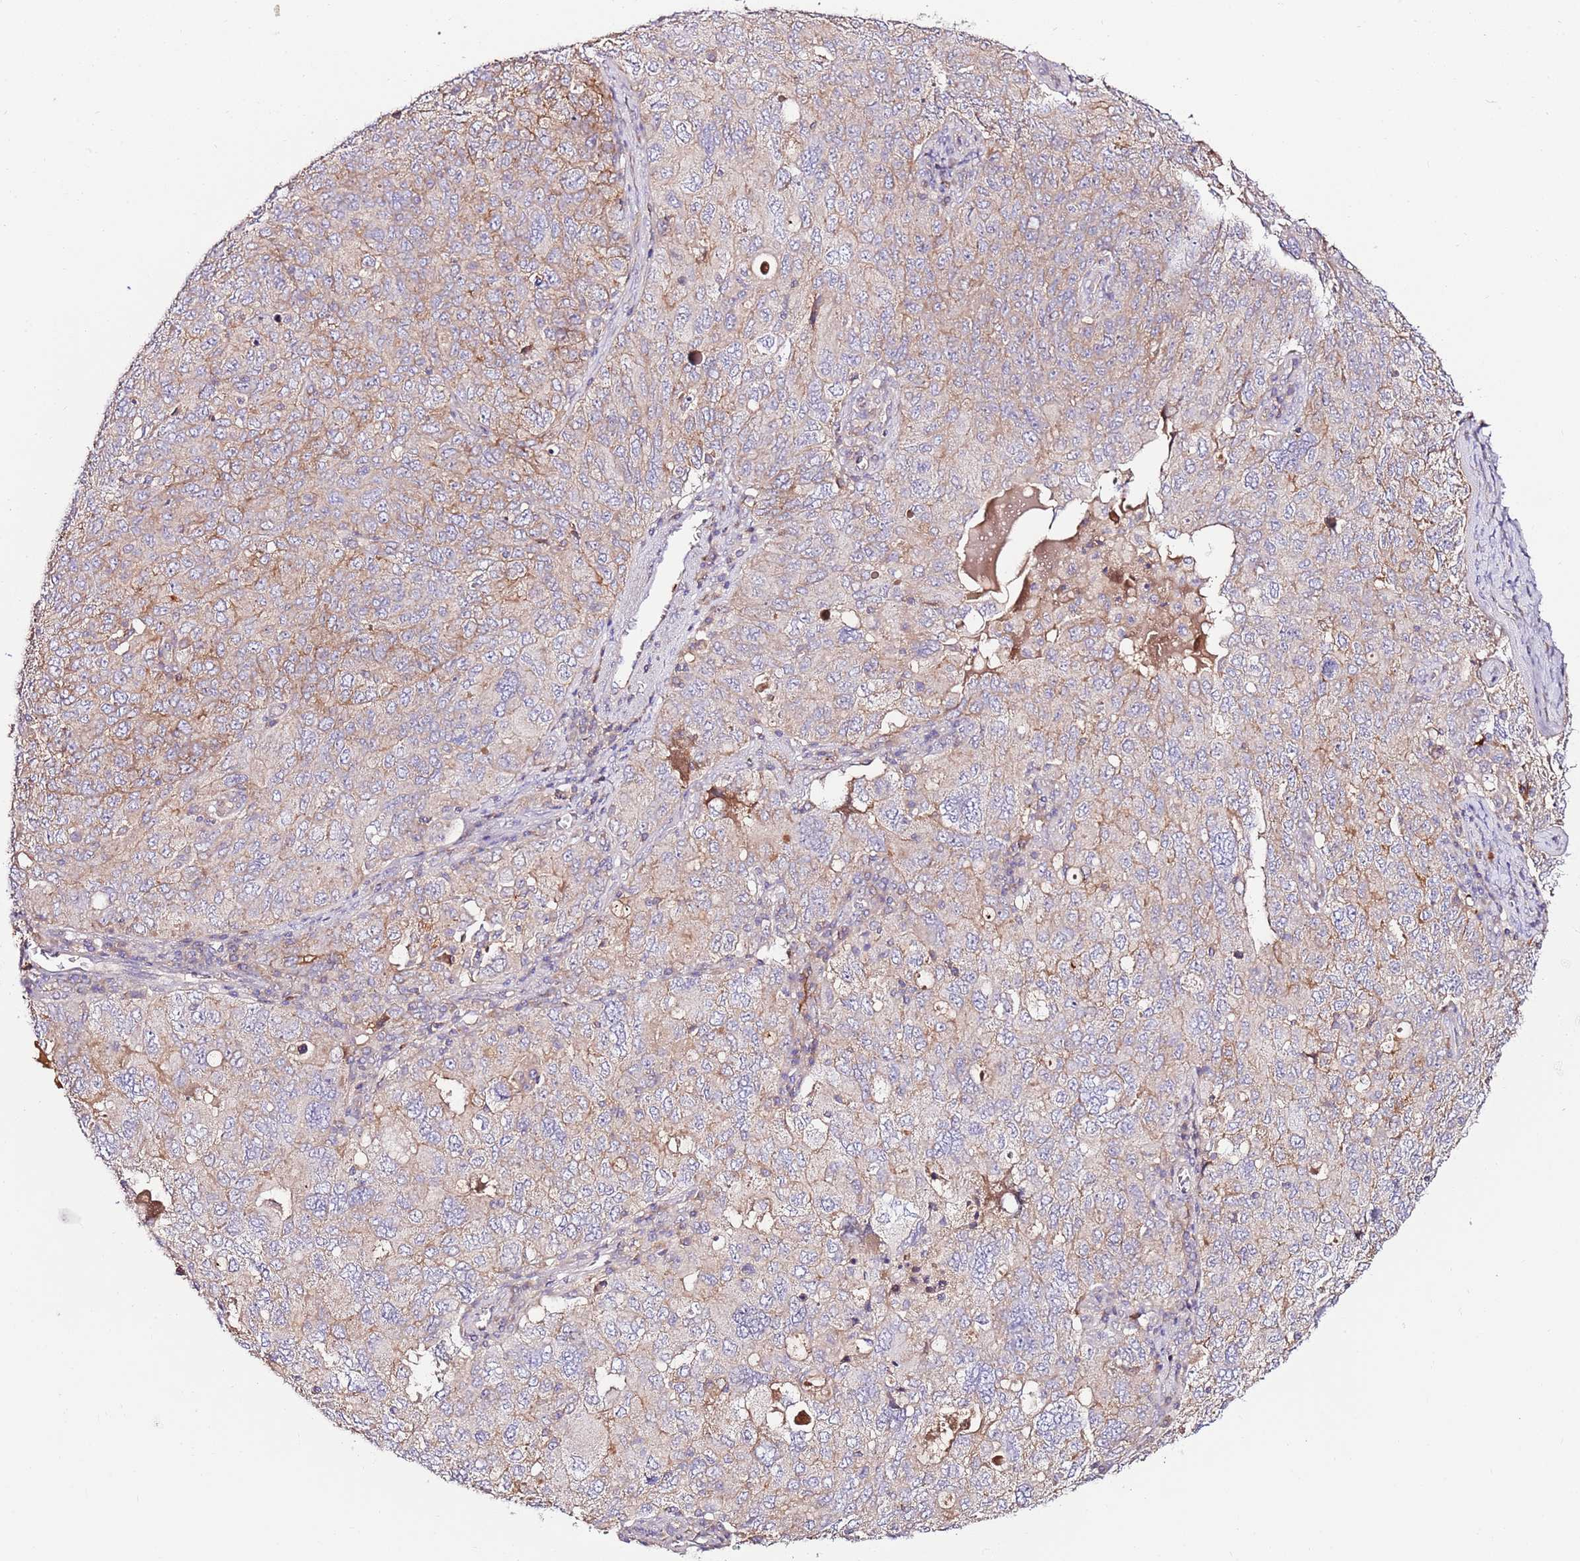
{"staining": {"intensity": "weak", "quantity": "25%-75%", "location": "cytoplasmic/membranous"}, "tissue": "ovarian cancer", "cell_type": "Tumor cells", "image_type": "cancer", "snomed": [{"axis": "morphology", "description": "Carcinoma, endometroid"}, {"axis": "topography", "description": "Ovary"}], "caption": "A photomicrograph of human ovarian cancer stained for a protein displays weak cytoplasmic/membranous brown staining in tumor cells.", "gene": "FLVCR1", "patient": {"sex": "female", "age": 62}}